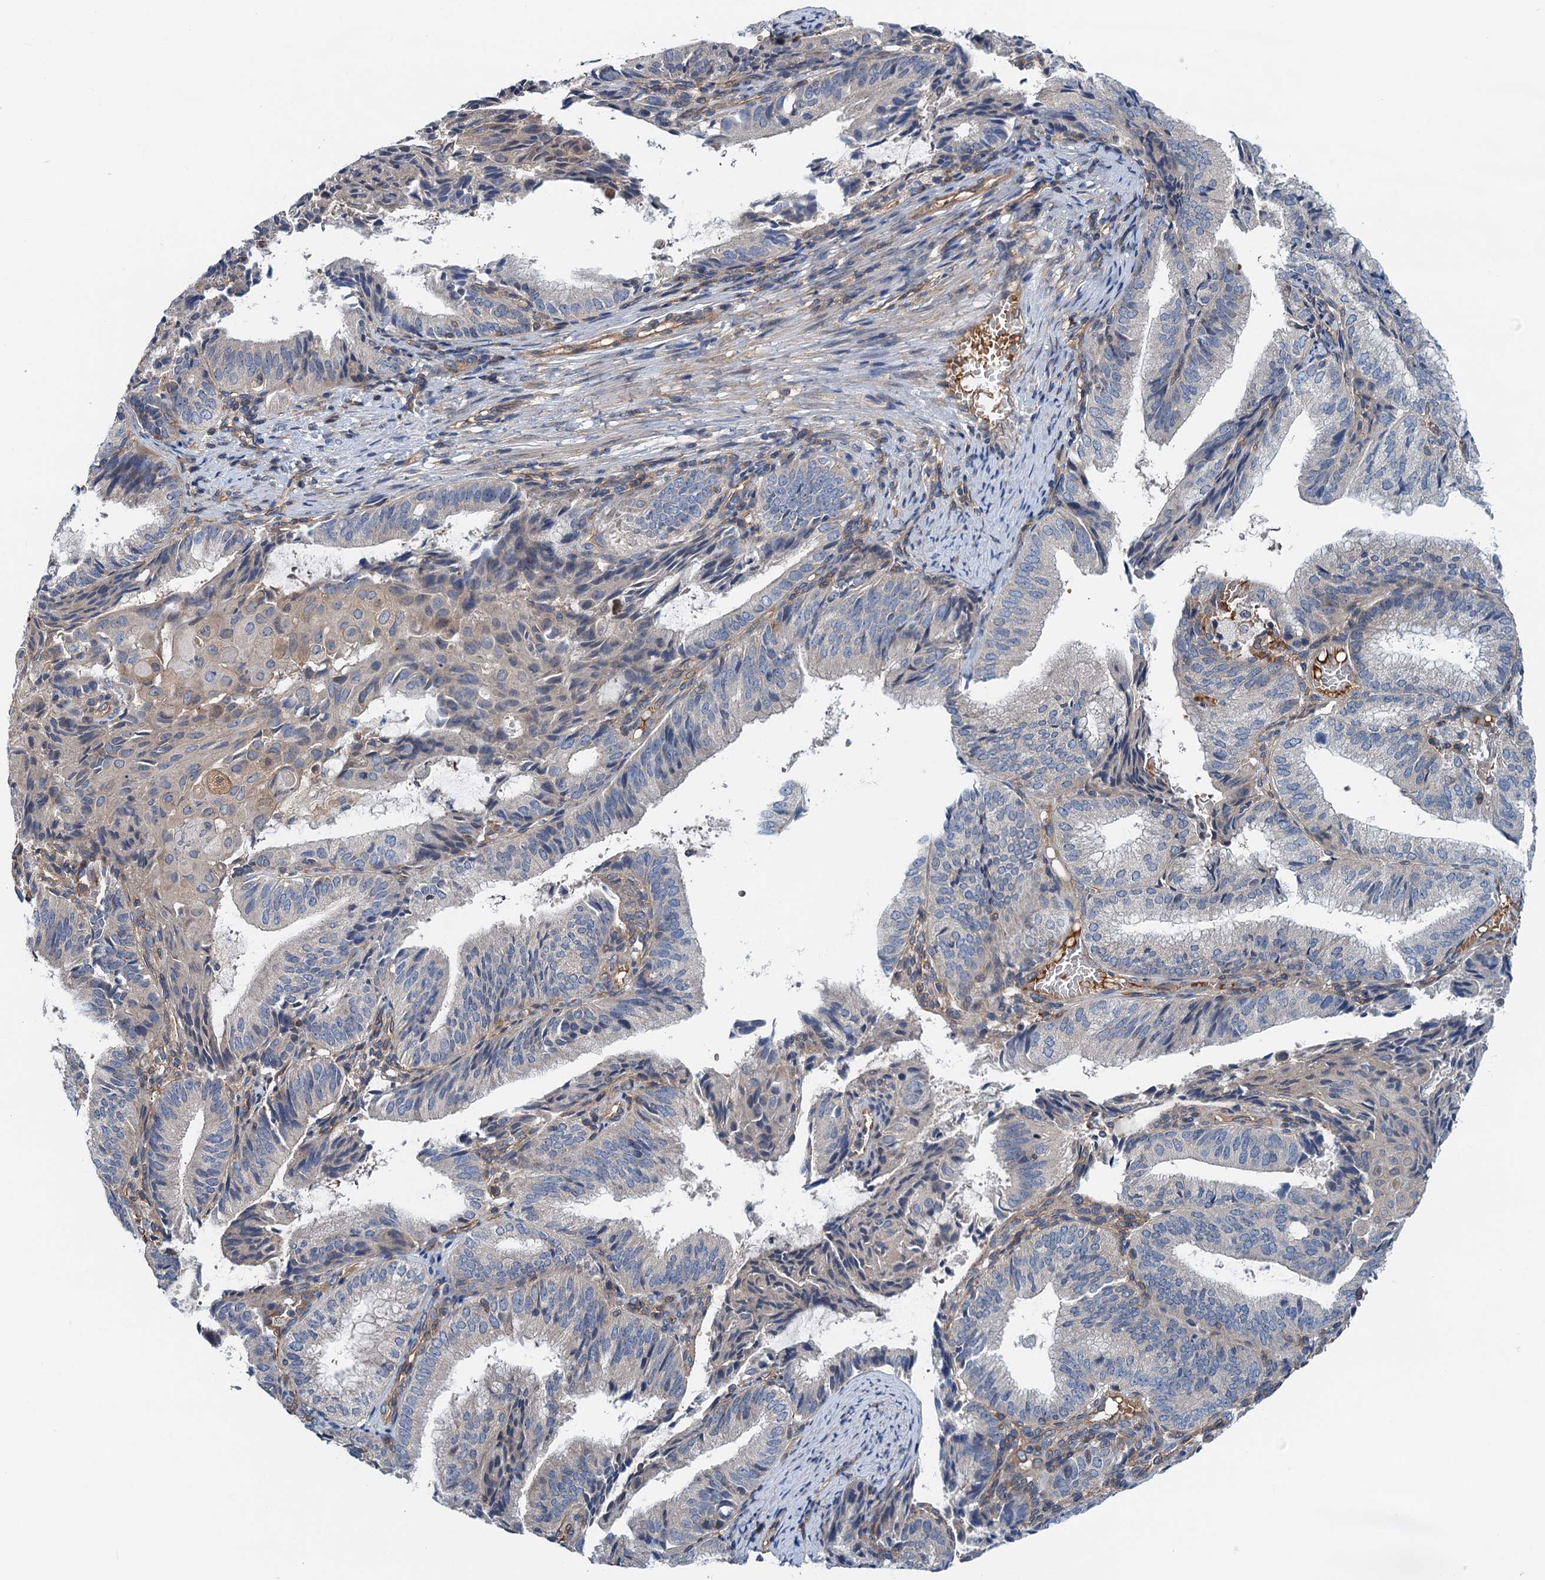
{"staining": {"intensity": "negative", "quantity": "none", "location": "none"}, "tissue": "endometrial cancer", "cell_type": "Tumor cells", "image_type": "cancer", "snomed": [{"axis": "morphology", "description": "Adenocarcinoma, NOS"}, {"axis": "topography", "description": "Endometrium"}], "caption": "A histopathology image of adenocarcinoma (endometrial) stained for a protein shows no brown staining in tumor cells.", "gene": "ROGDI", "patient": {"sex": "female", "age": 49}}